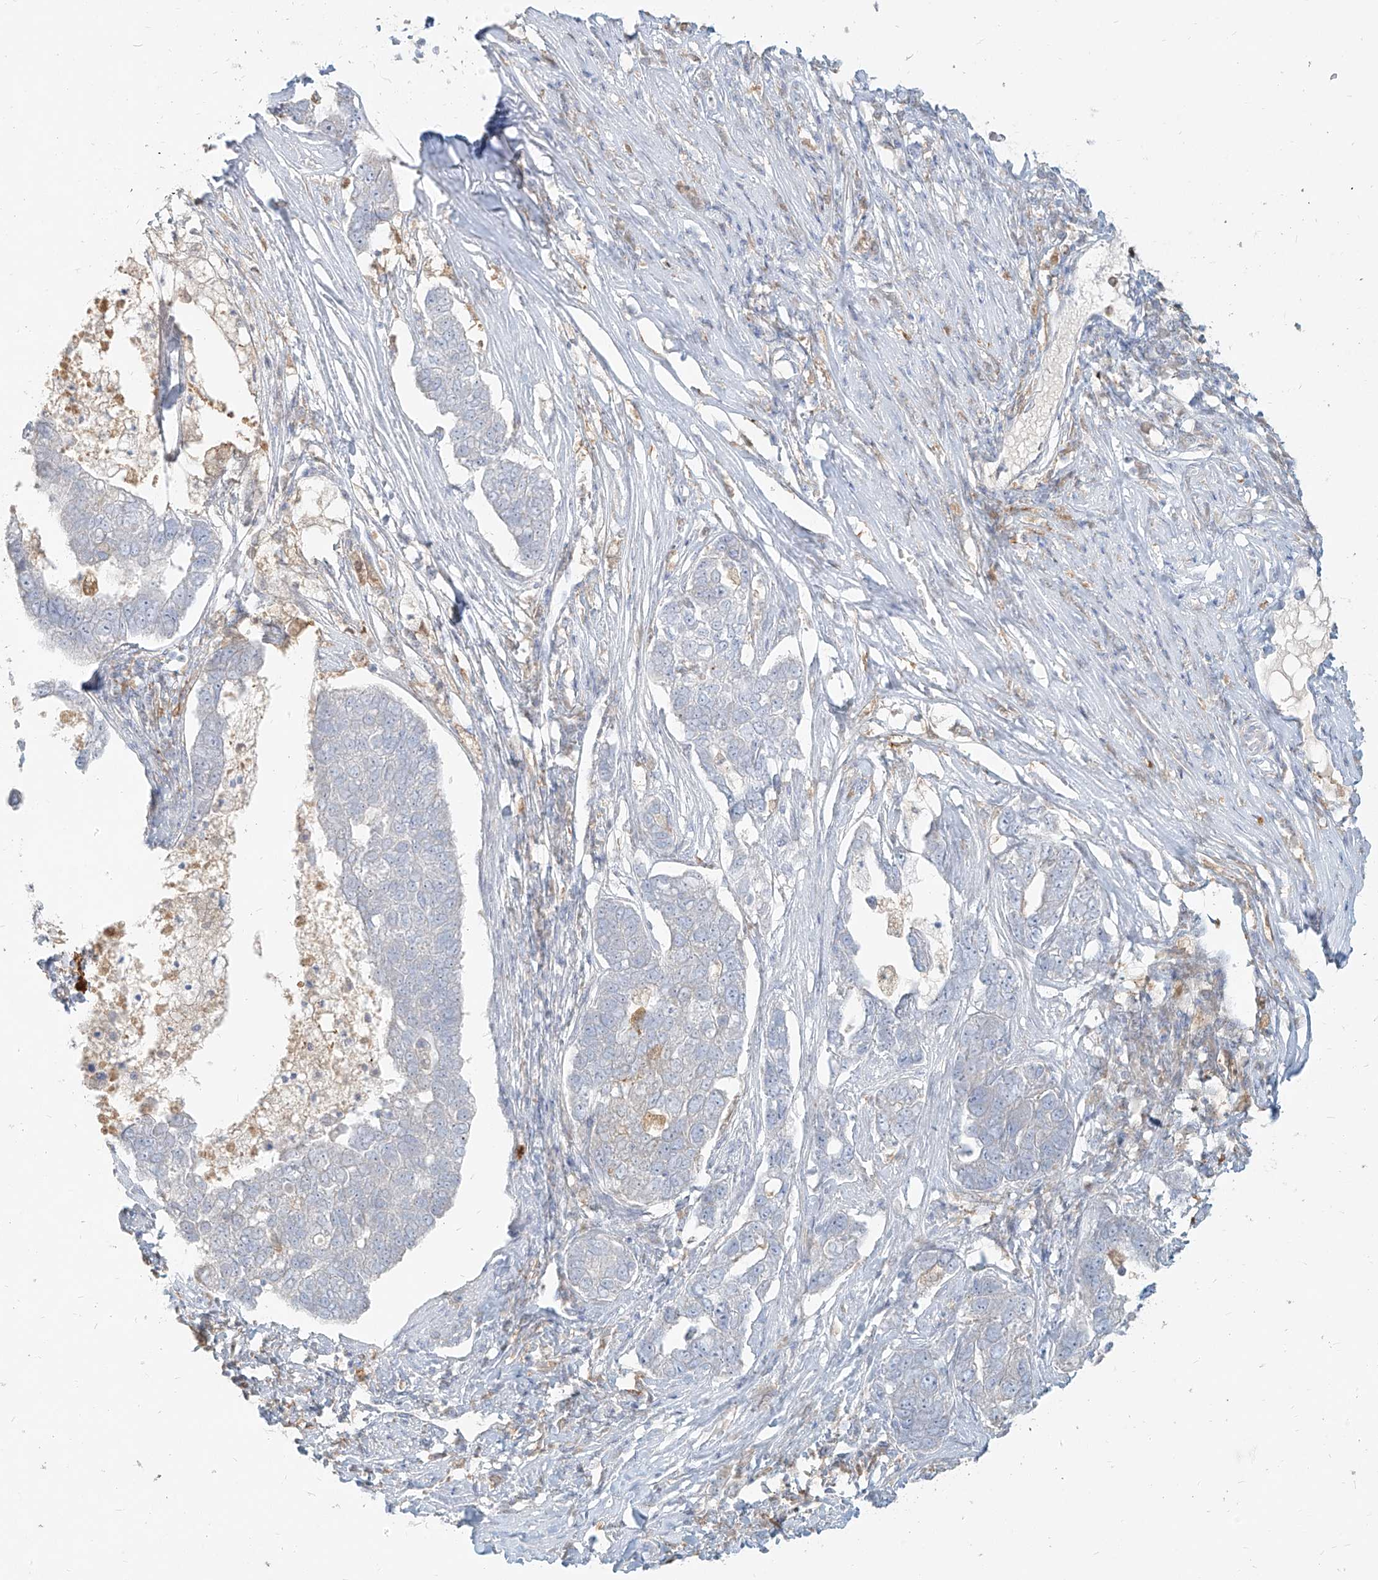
{"staining": {"intensity": "negative", "quantity": "none", "location": "none"}, "tissue": "pancreatic cancer", "cell_type": "Tumor cells", "image_type": "cancer", "snomed": [{"axis": "morphology", "description": "Adenocarcinoma, NOS"}, {"axis": "topography", "description": "Pancreas"}], "caption": "Immunohistochemical staining of human adenocarcinoma (pancreatic) reveals no significant positivity in tumor cells. Nuclei are stained in blue.", "gene": "PGD", "patient": {"sex": "female", "age": 61}}